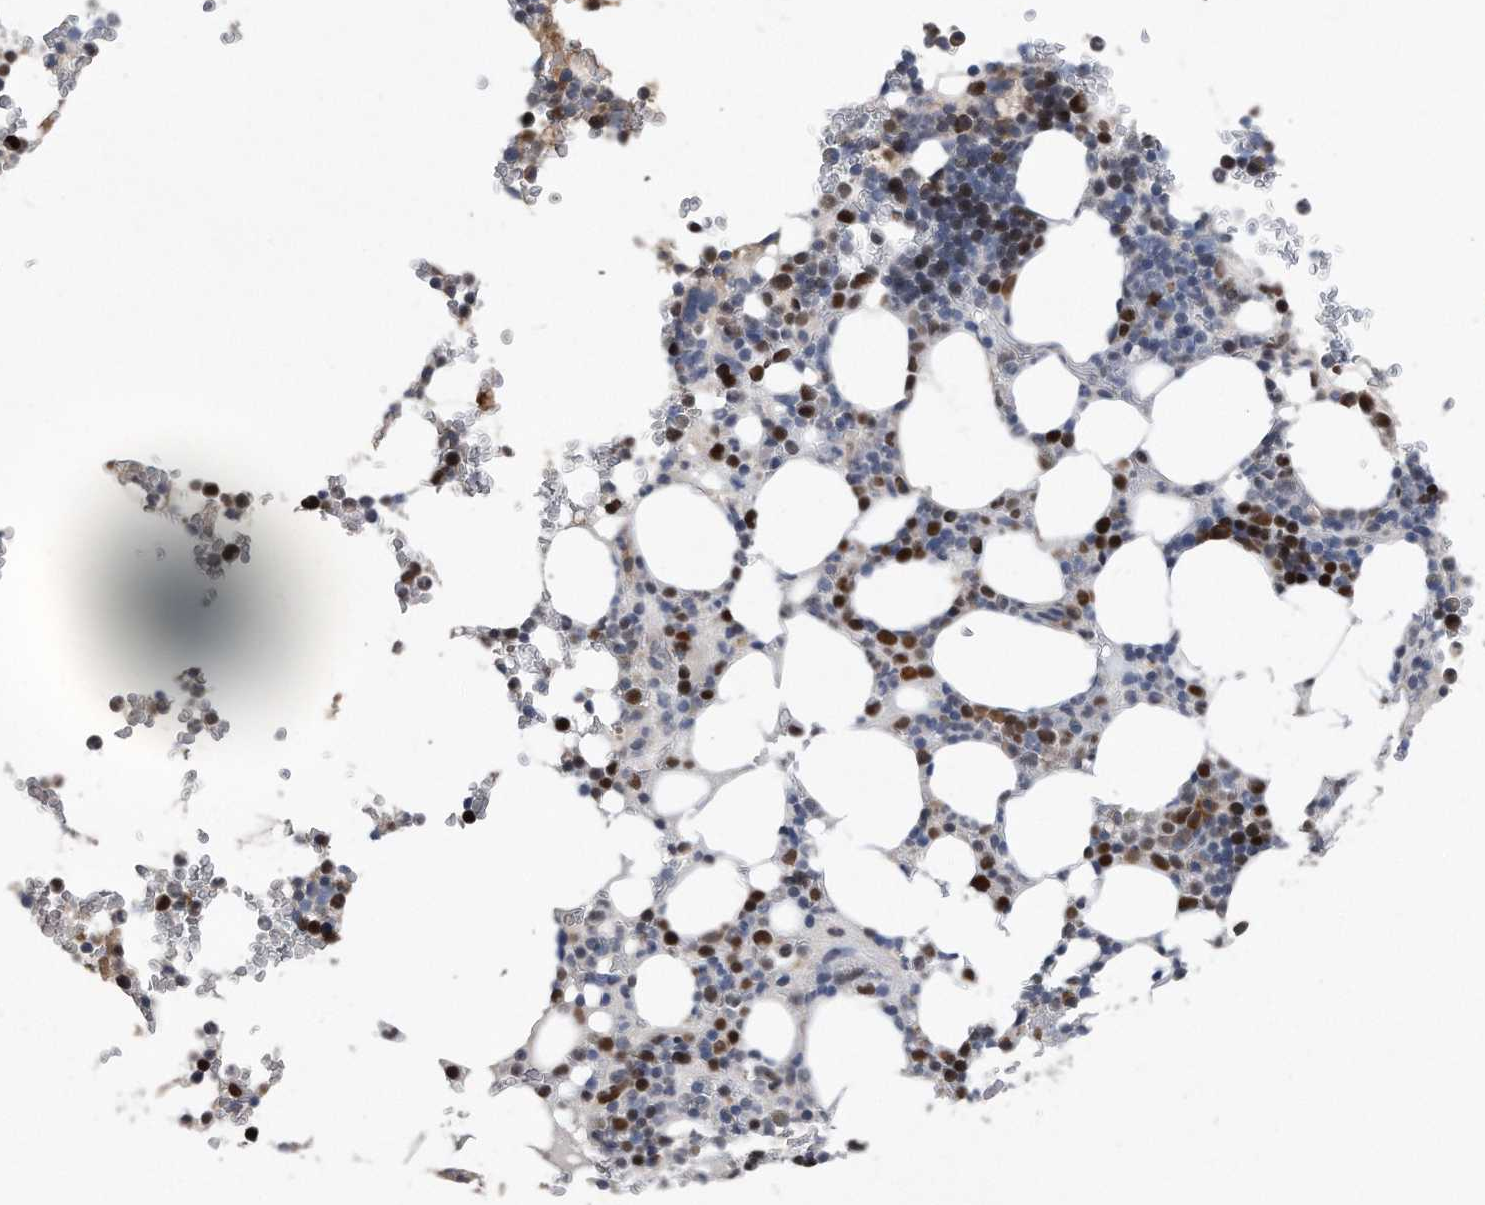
{"staining": {"intensity": "strong", "quantity": "25%-75%", "location": "nuclear"}, "tissue": "bone marrow", "cell_type": "Hematopoietic cells", "image_type": "normal", "snomed": [{"axis": "morphology", "description": "Normal tissue, NOS"}, {"axis": "topography", "description": "Bone marrow"}], "caption": "A high-resolution image shows immunohistochemistry (IHC) staining of normal bone marrow, which demonstrates strong nuclear staining in approximately 25%-75% of hematopoietic cells. (DAB (3,3'-diaminobenzidine) = brown stain, brightfield microscopy at high magnification).", "gene": "PCNA", "patient": {"sex": "male", "age": 58}}